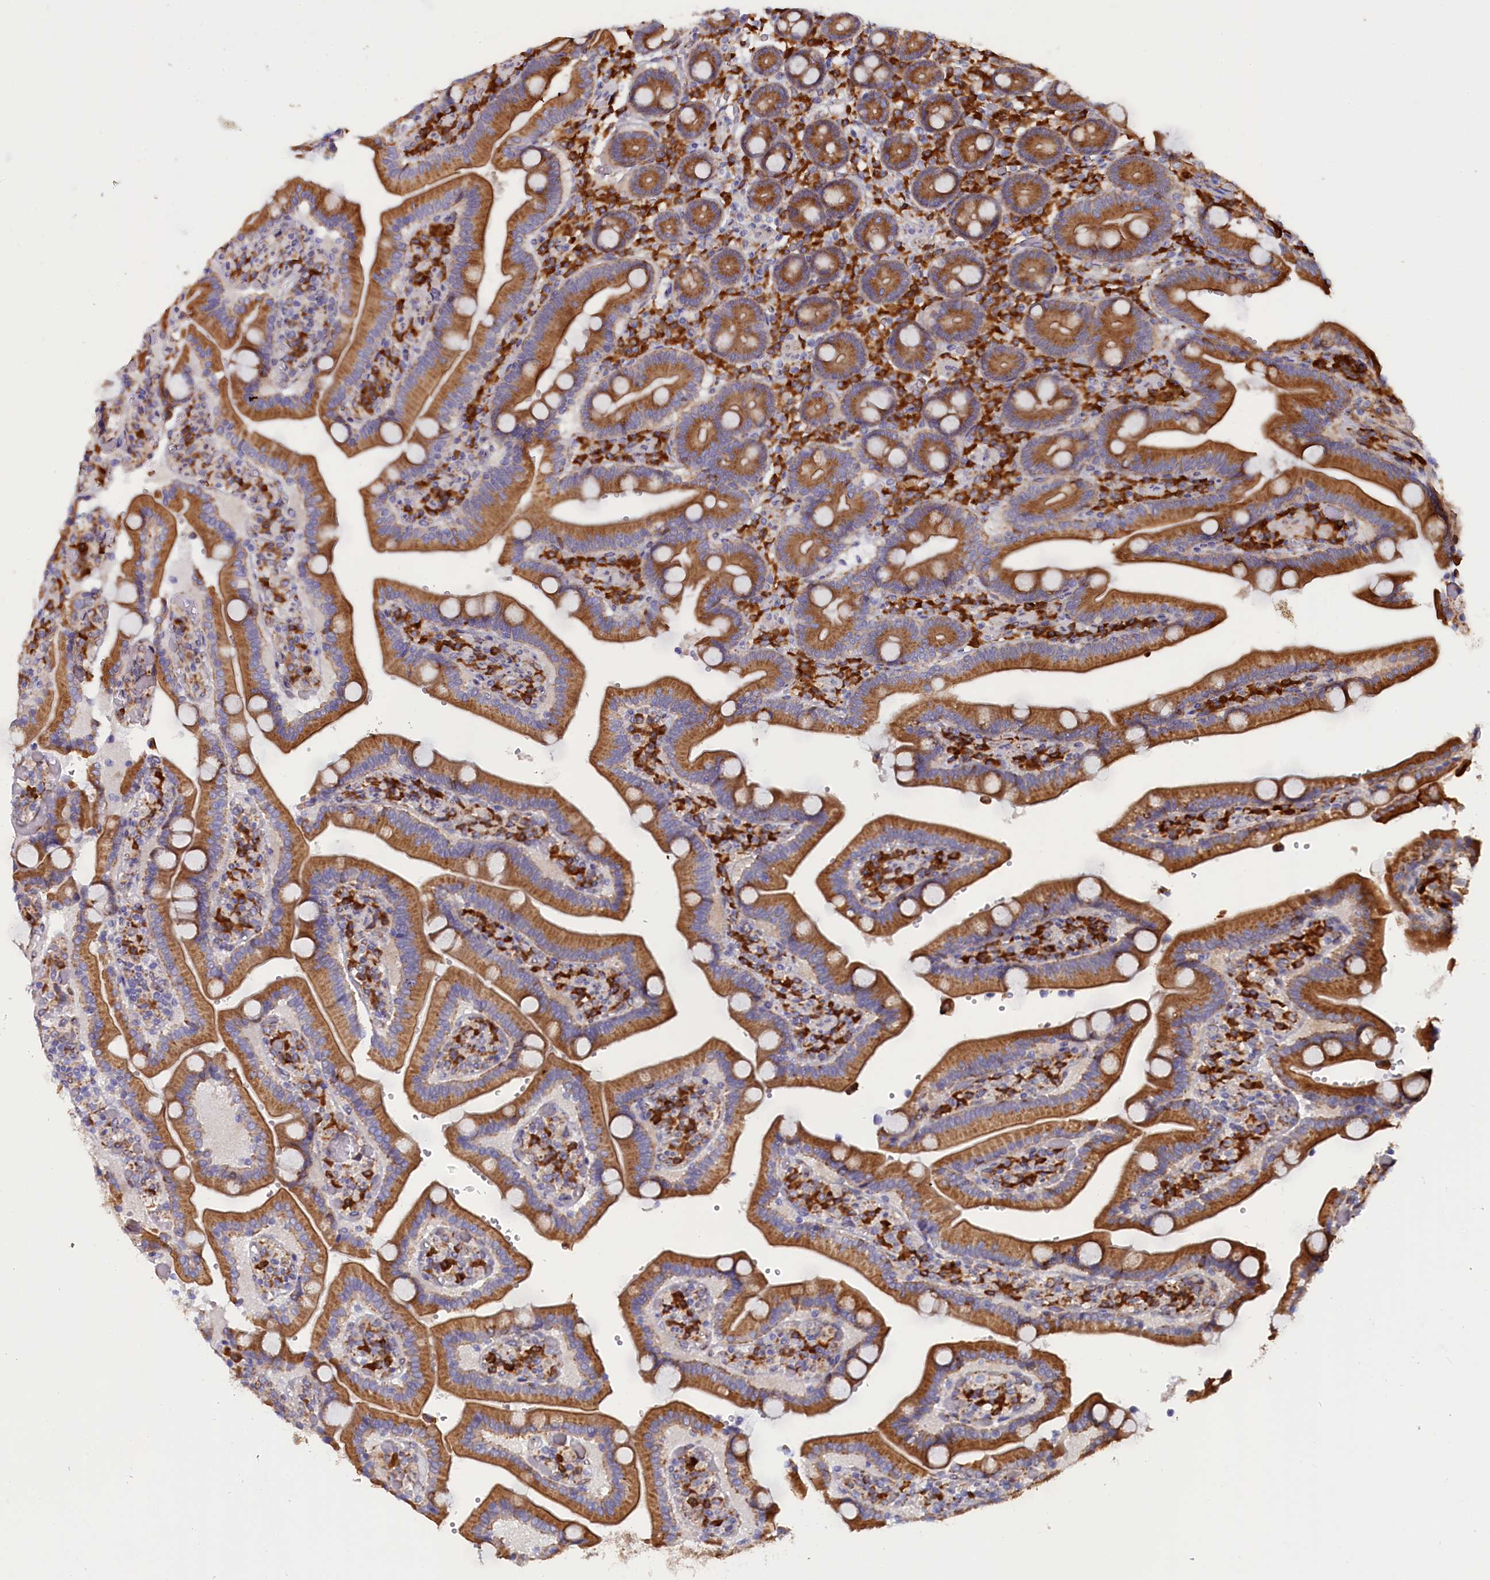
{"staining": {"intensity": "moderate", "quantity": ">75%", "location": "cytoplasmic/membranous"}, "tissue": "duodenum", "cell_type": "Glandular cells", "image_type": "normal", "snomed": [{"axis": "morphology", "description": "Normal tissue, NOS"}, {"axis": "topography", "description": "Duodenum"}], "caption": "Protein staining of unremarkable duodenum reveals moderate cytoplasmic/membranous positivity in approximately >75% of glandular cells.", "gene": "CCDC68", "patient": {"sex": "female", "age": 62}}